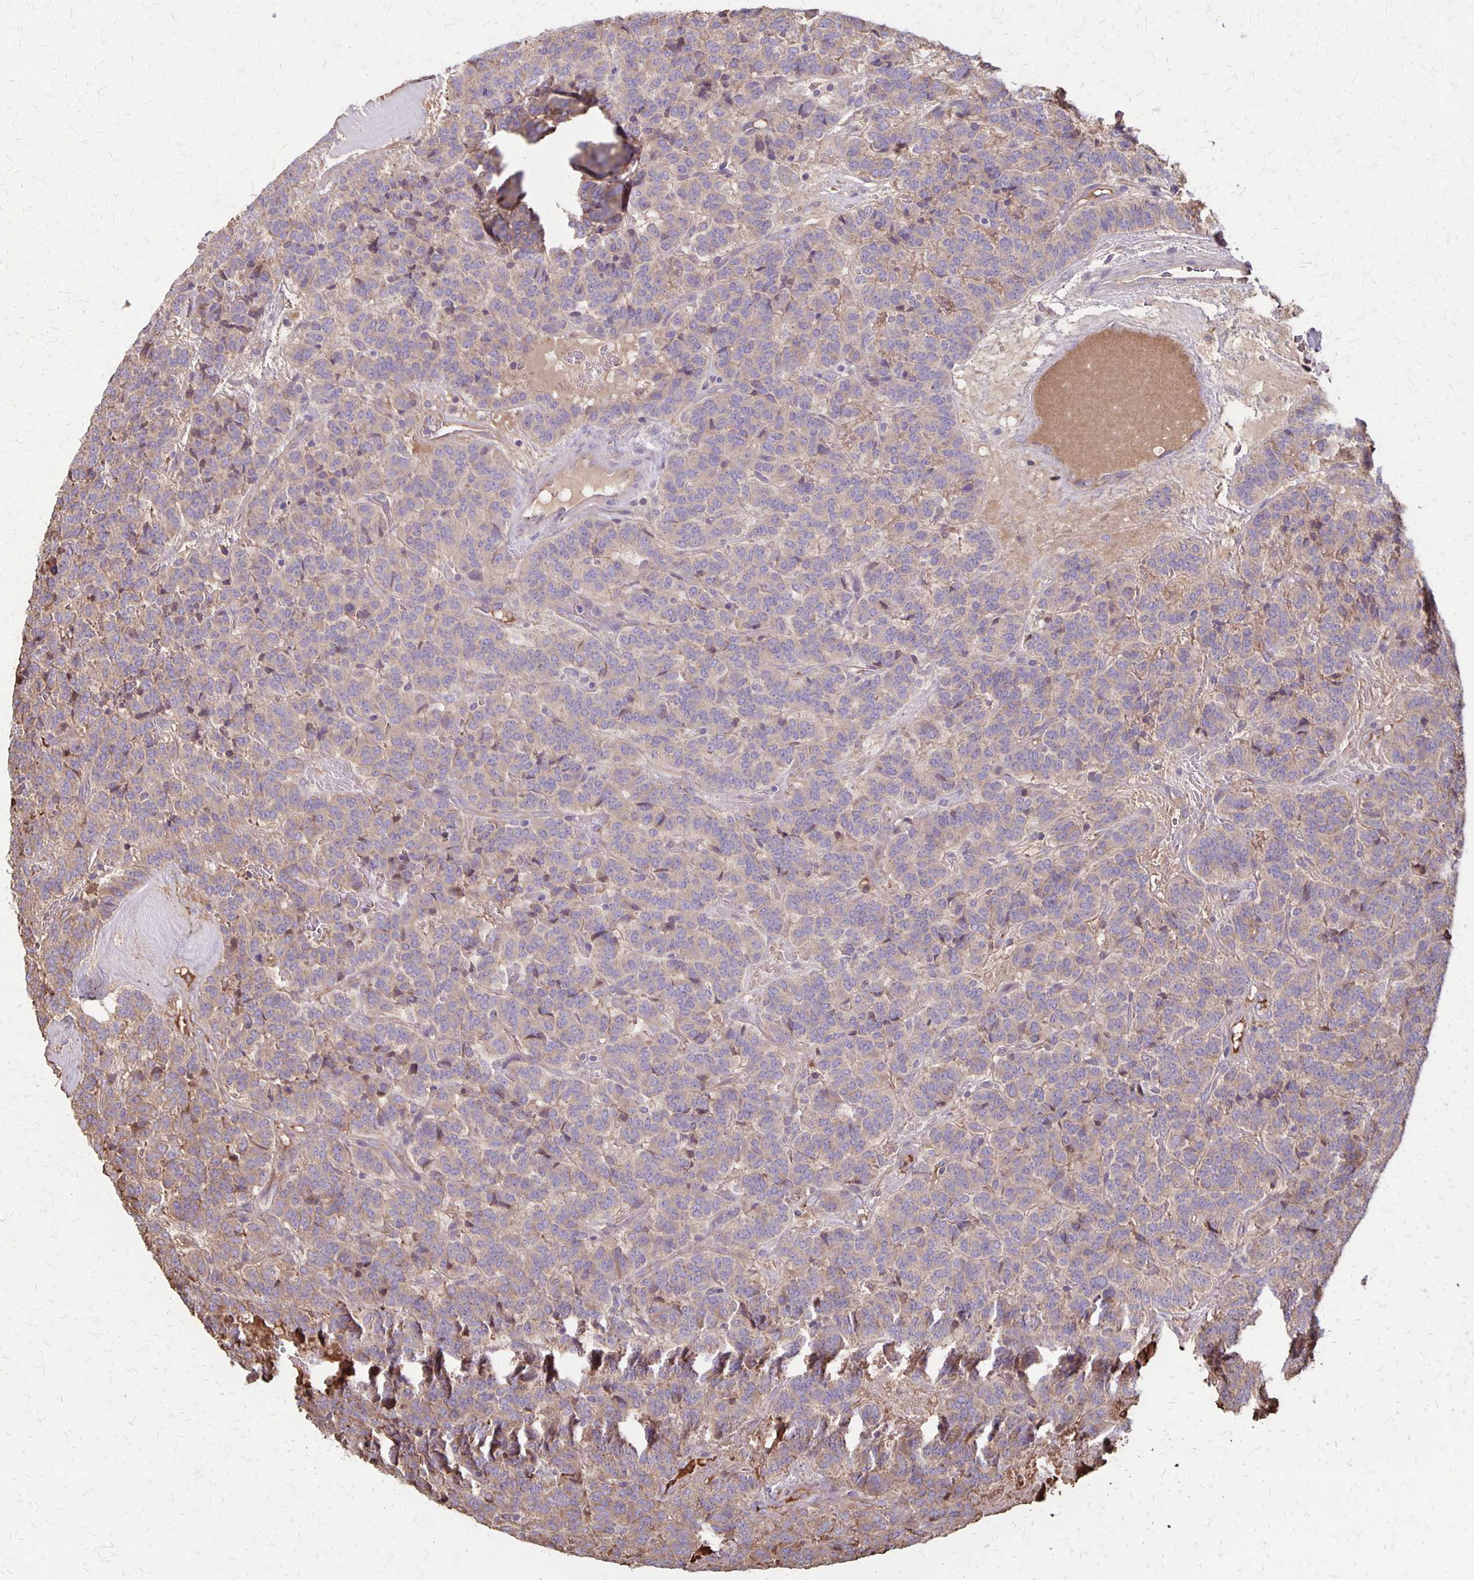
{"staining": {"intensity": "weak", "quantity": "25%-75%", "location": "cytoplasmic/membranous"}, "tissue": "carcinoid", "cell_type": "Tumor cells", "image_type": "cancer", "snomed": [{"axis": "morphology", "description": "Carcinoid, malignant, NOS"}, {"axis": "topography", "description": "Pancreas"}], "caption": "Weak cytoplasmic/membranous protein expression is identified in about 25%-75% of tumor cells in carcinoid.", "gene": "PROM2", "patient": {"sex": "male", "age": 36}}